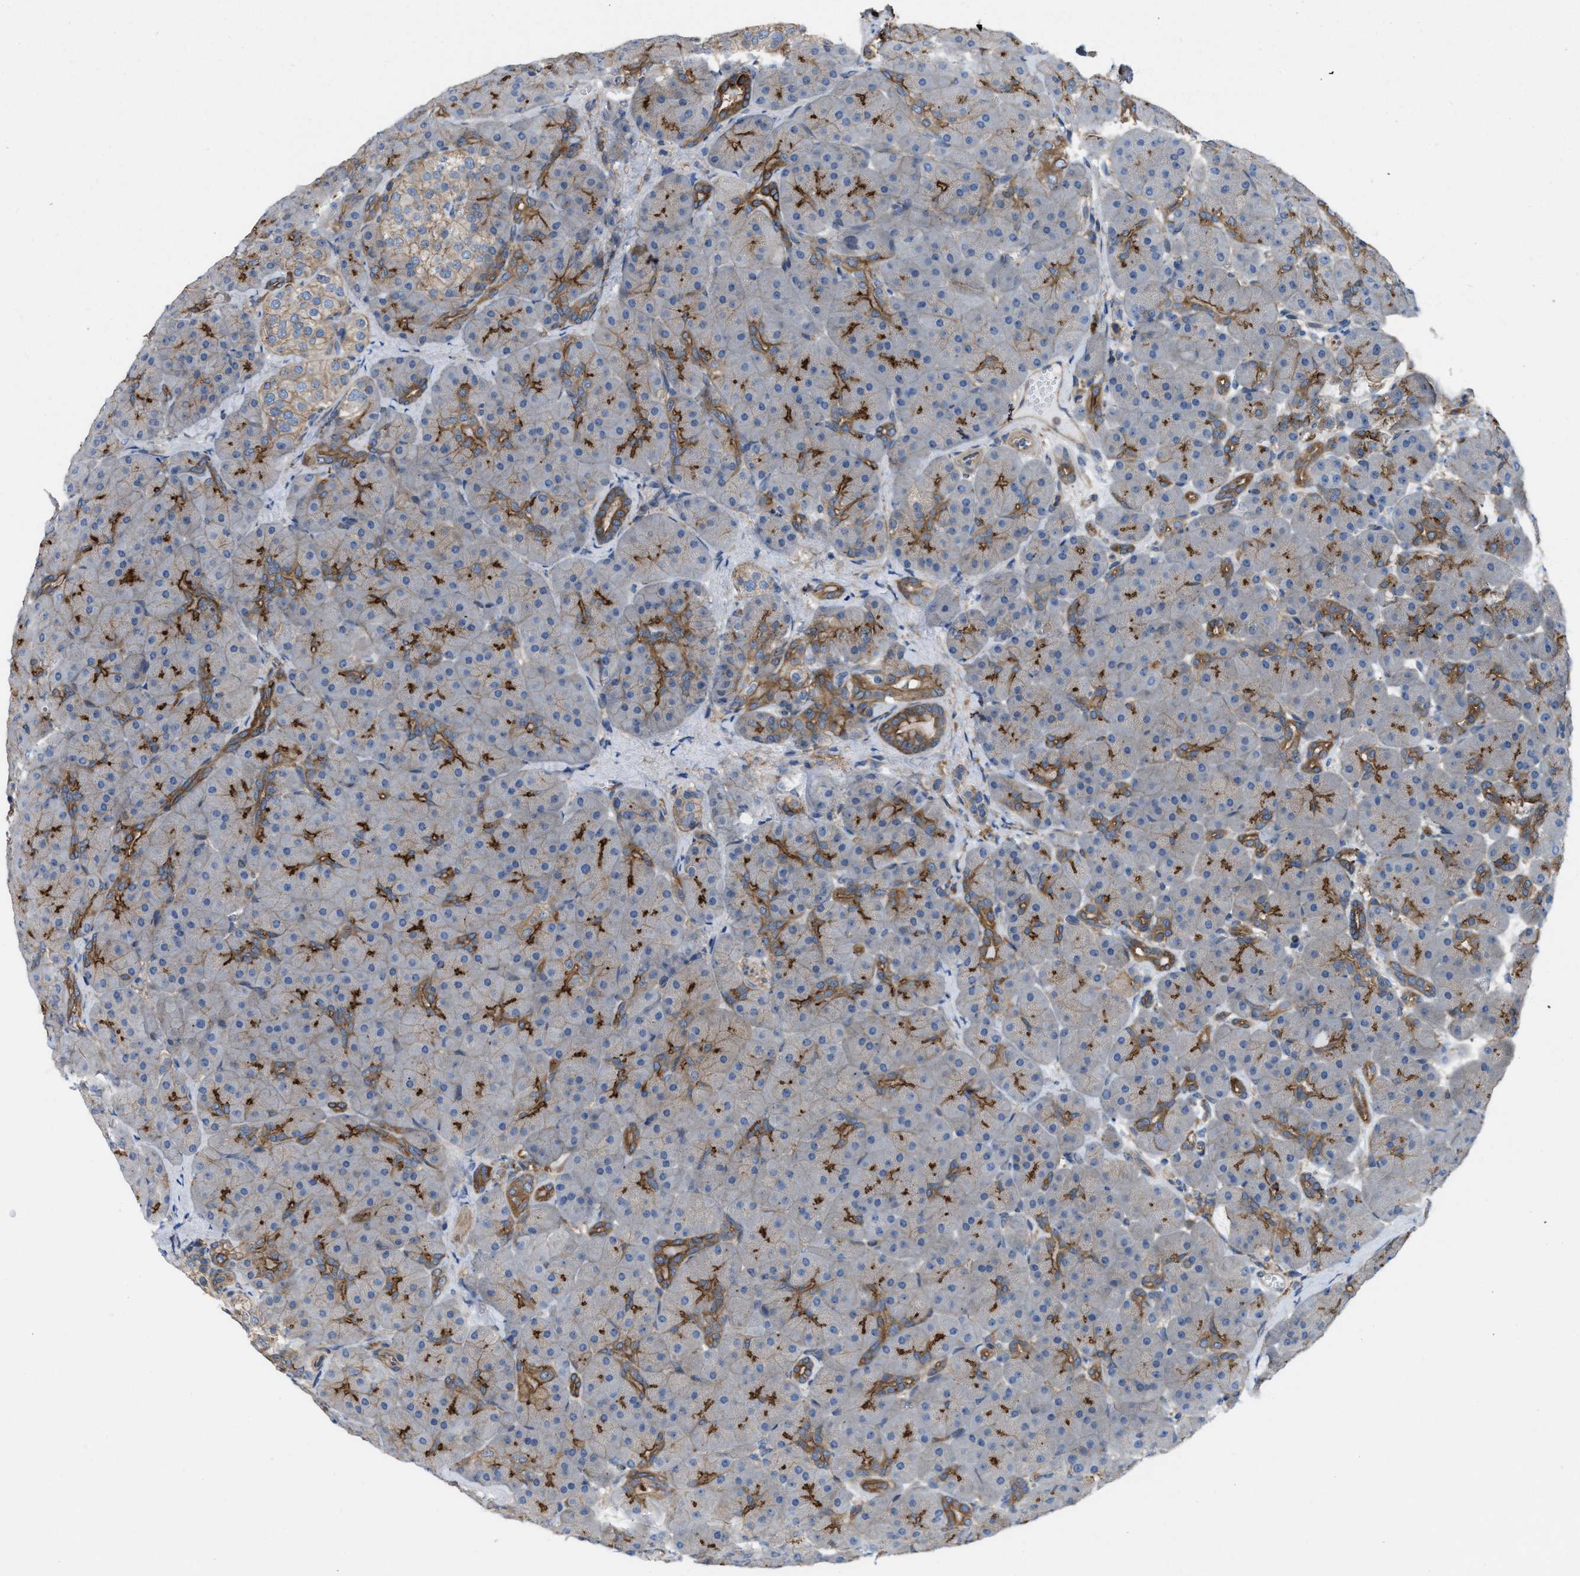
{"staining": {"intensity": "moderate", "quantity": "25%-75%", "location": "cytoplasmic/membranous"}, "tissue": "pancreas", "cell_type": "Exocrine glandular cells", "image_type": "normal", "snomed": [{"axis": "morphology", "description": "Normal tissue, NOS"}, {"axis": "topography", "description": "Pancreas"}], "caption": "Protein expression analysis of normal human pancreas reveals moderate cytoplasmic/membranous positivity in approximately 25%-75% of exocrine glandular cells. Immunohistochemistry (ihc) stains the protein in brown and the nuclei are stained blue.", "gene": "MYO18A", "patient": {"sex": "male", "age": 66}}